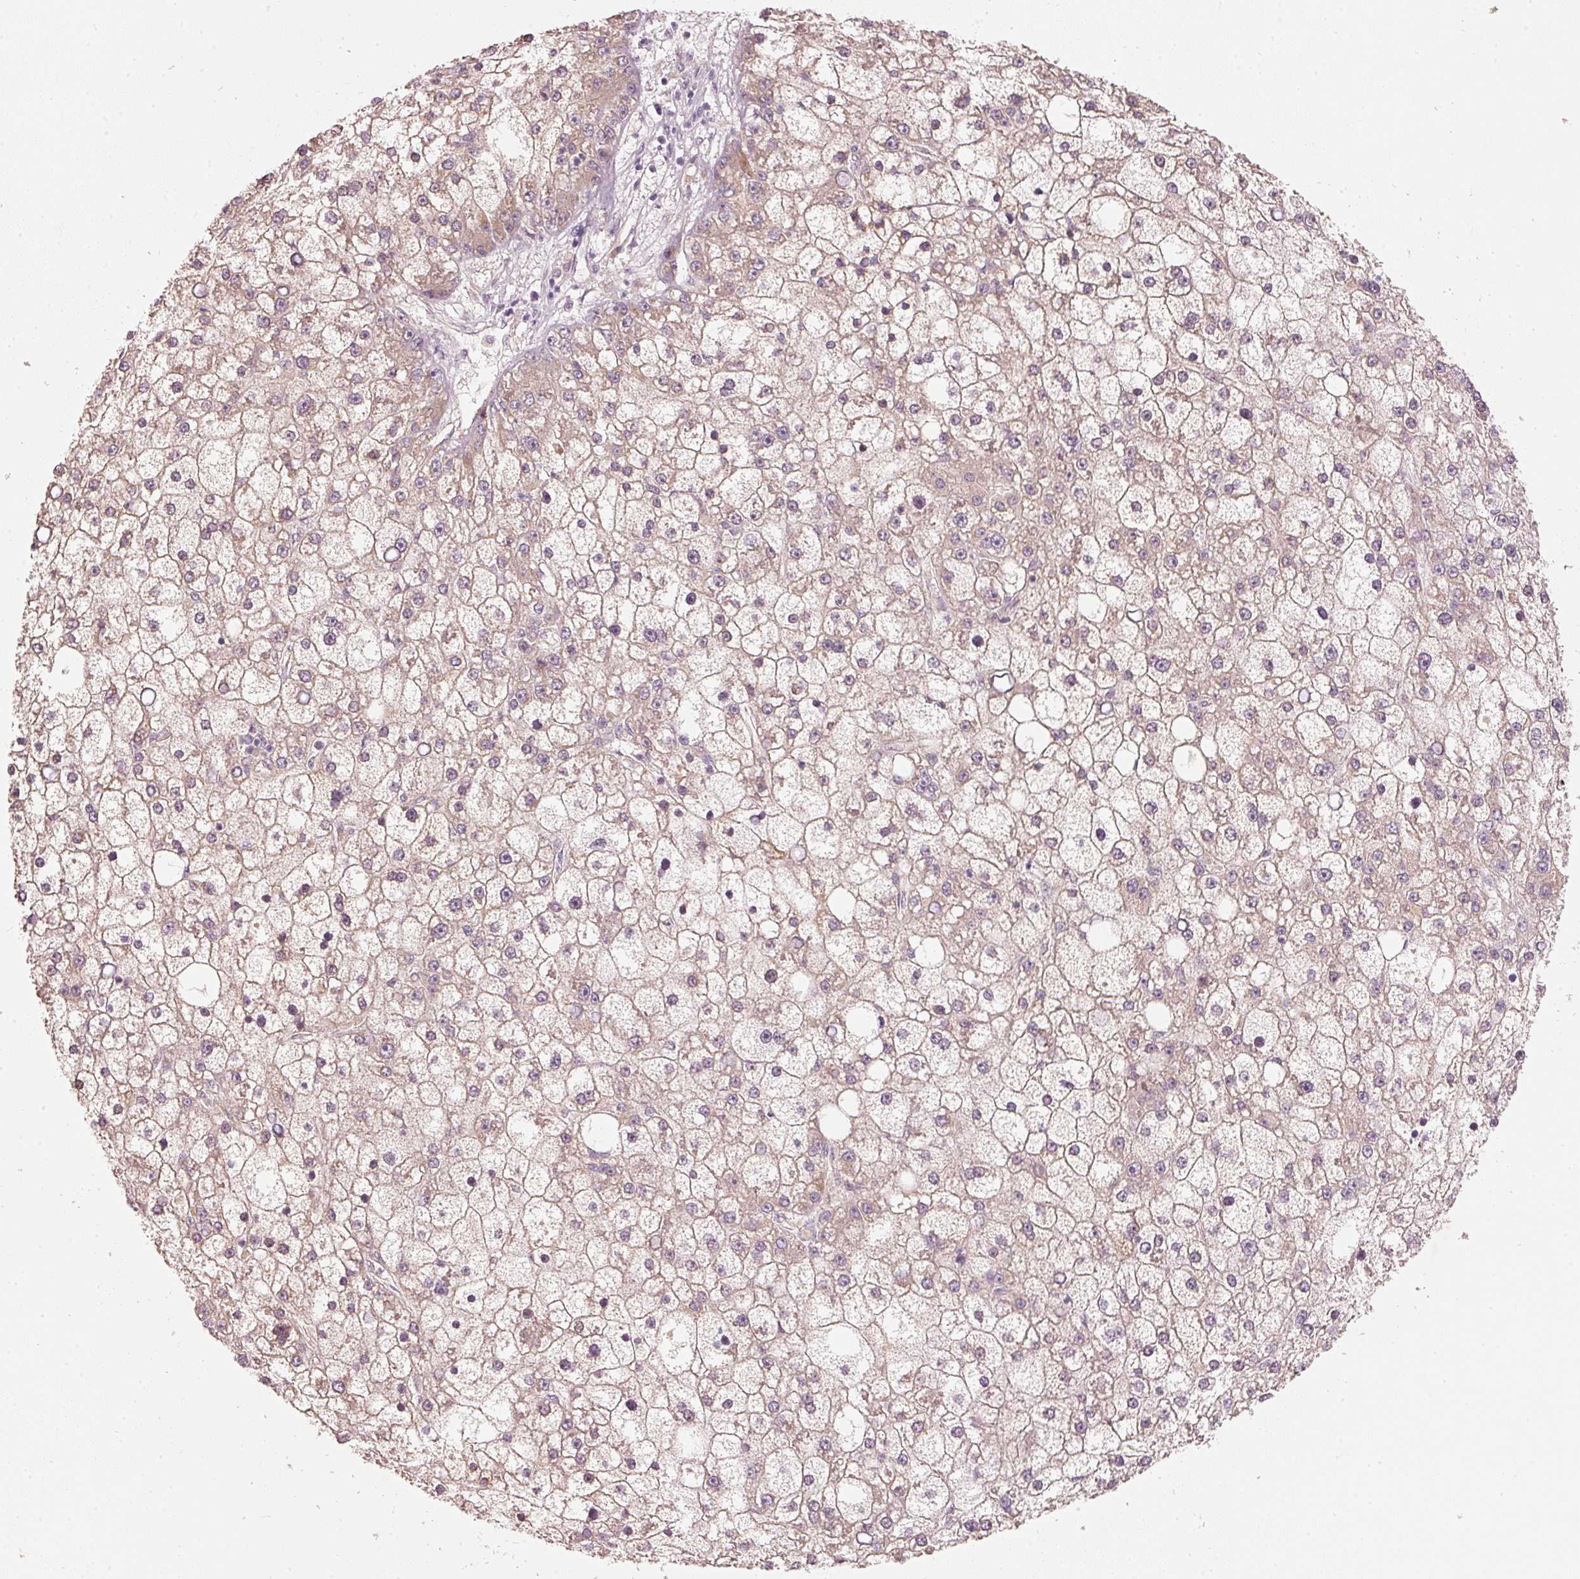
{"staining": {"intensity": "negative", "quantity": "none", "location": "none"}, "tissue": "liver cancer", "cell_type": "Tumor cells", "image_type": "cancer", "snomed": [{"axis": "morphology", "description": "Carcinoma, Hepatocellular, NOS"}, {"axis": "topography", "description": "Liver"}], "caption": "Immunohistochemical staining of liver hepatocellular carcinoma reveals no significant positivity in tumor cells.", "gene": "RGL2", "patient": {"sex": "male", "age": 67}}